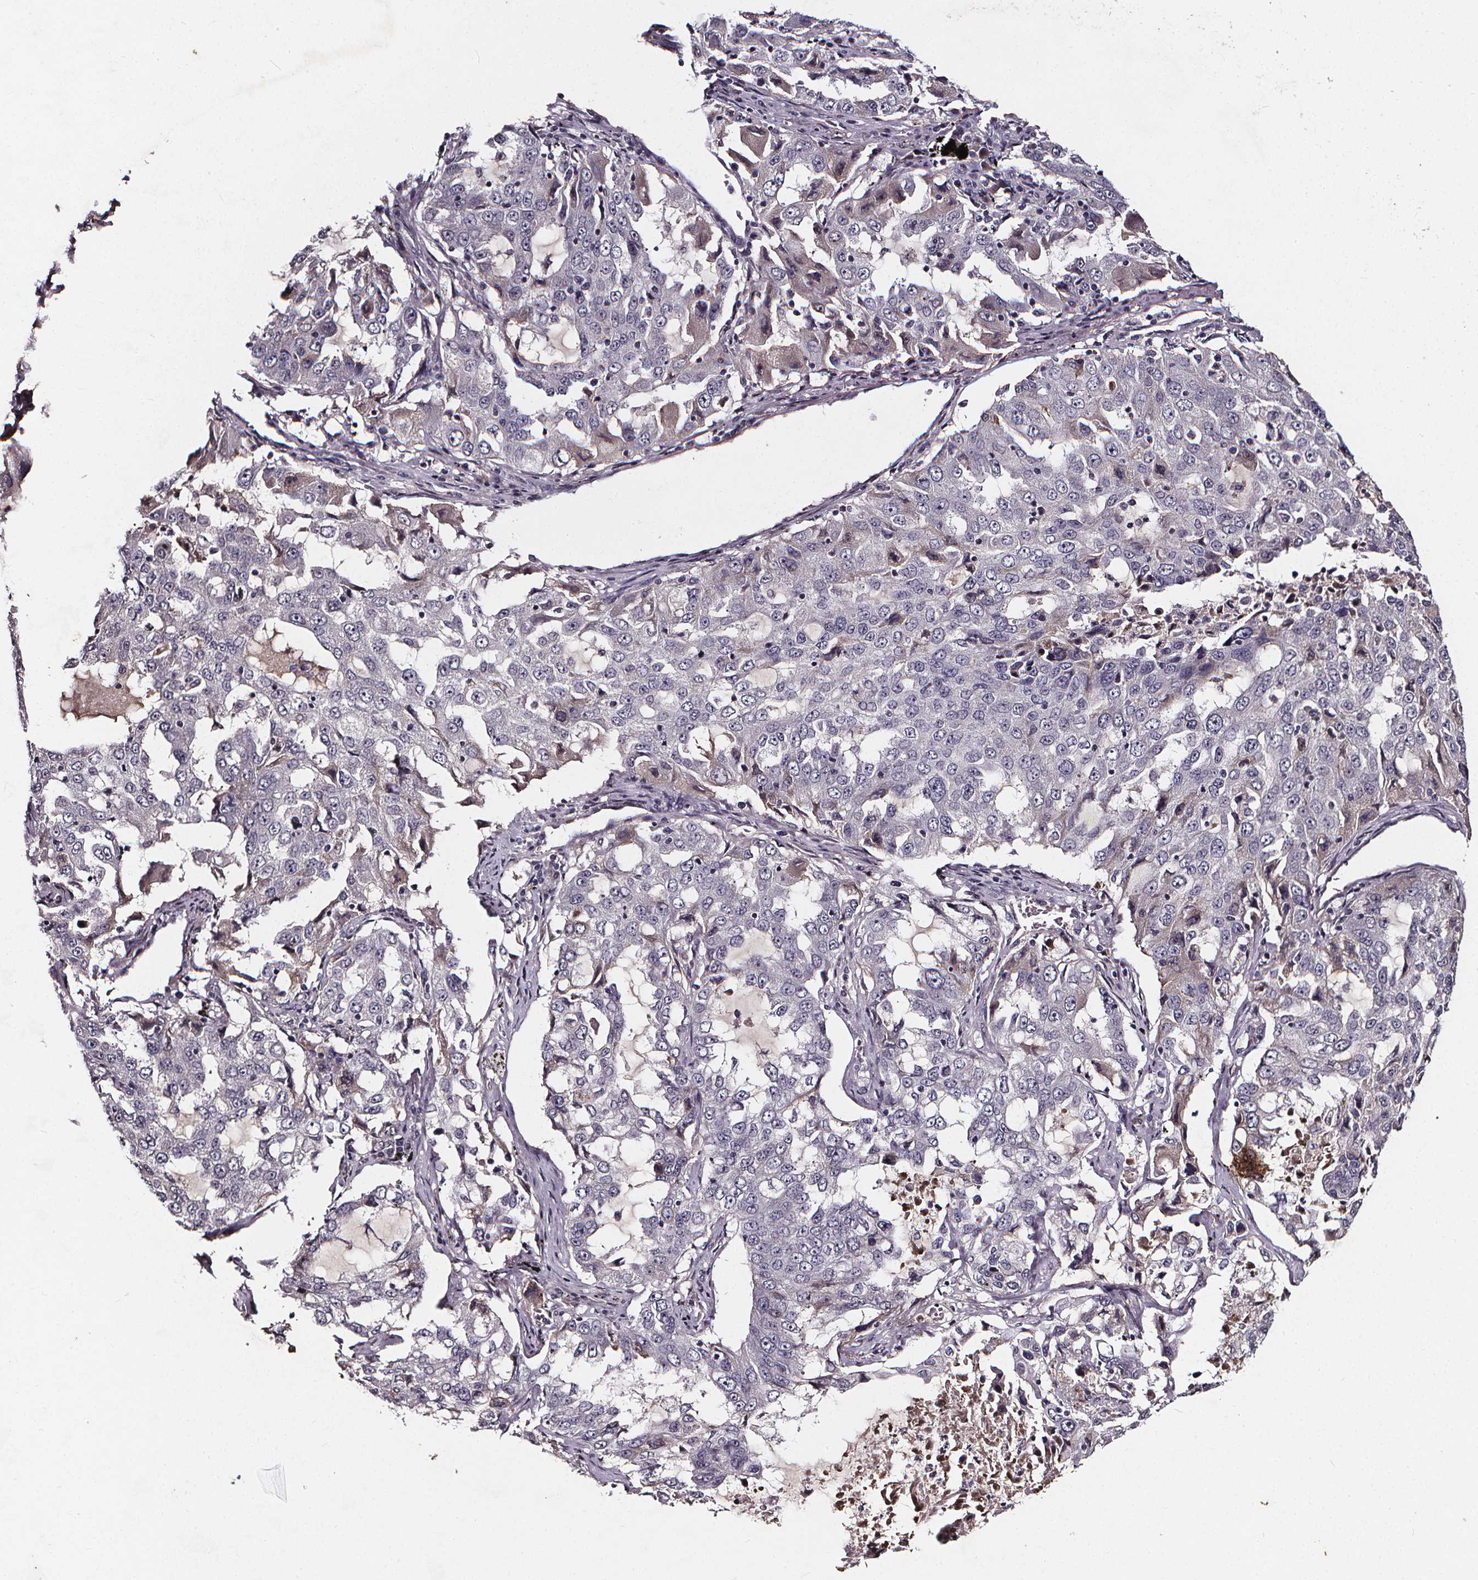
{"staining": {"intensity": "negative", "quantity": "none", "location": "none"}, "tissue": "lung cancer", "cell_type": "Tumor cells", "image_type": "cancer", "snomed": [{"axis": "morphology", "description": "Adenocarcinoma, NOS"}, {"axis": "topography", "description": "Lung"}], "caption": "Lung cancer stained for a protein using immunohistochemistry (IHC) exhibits no positivity tumor cells.", "gene": "SPAG8", "patient": {"sex": "female", "age": 61}}